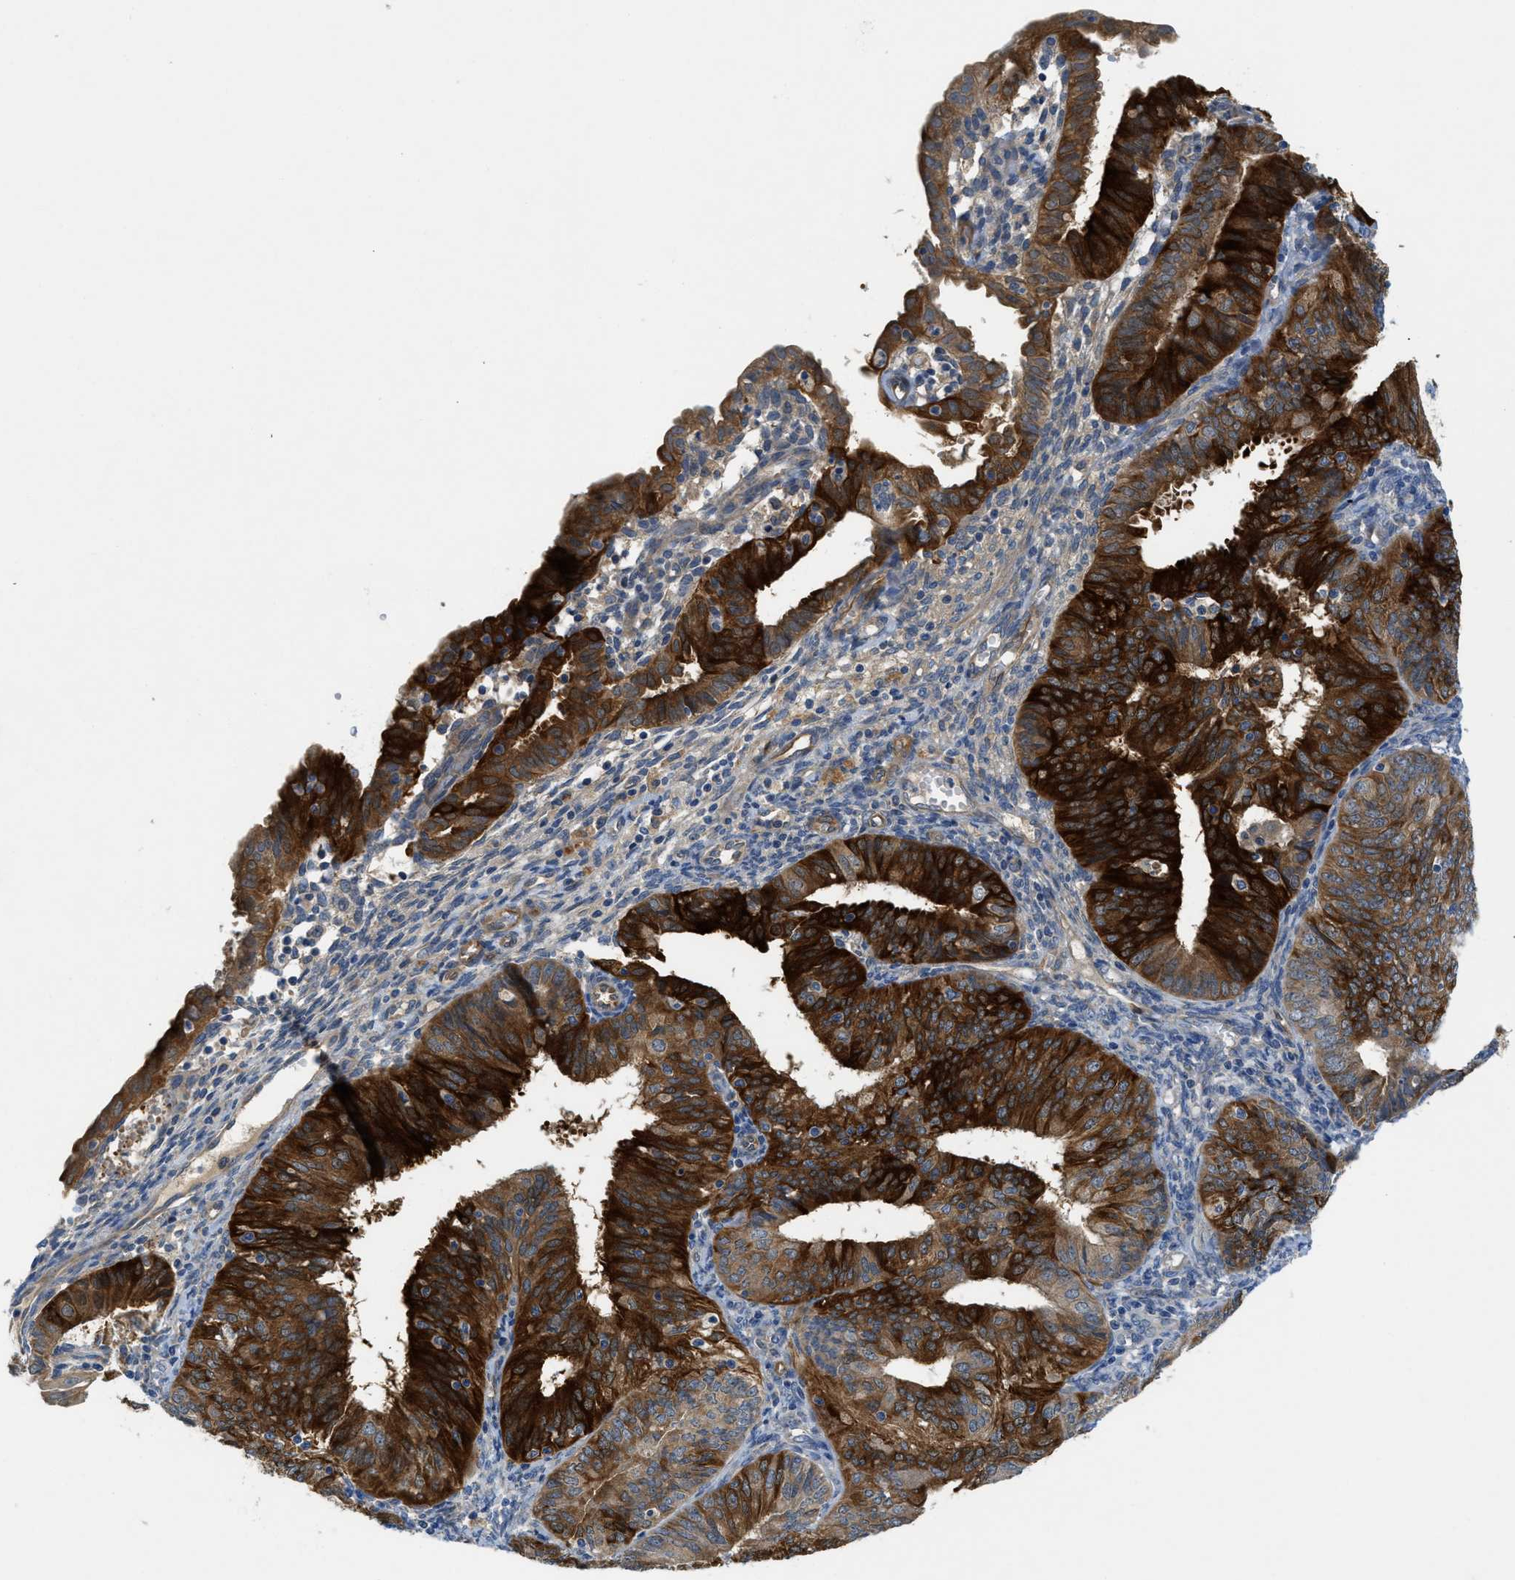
{"staining": {"intensity": "strong", "quantity": ">75%", "location": "cytoplasmic/membranous"}, "tissue": "endometrial cancer", "cell_type": "Tumor cells", "image_type": "cancer", "snomed": [{"axis": "morphology", "description": "Adenocarcinoma, NOS"}, {"axis": "topography", "description": "Endometrium"}], "caption": "Immunohistochemical staining of endometrial cancer (adenocarcinoma) shows strong cytoplasmic/membranous protein expression in about >75% of tumor cells. (DAB (3,3'-diaminobenzidine) IHC, brown staining for protein, blue staining for nuclei).", "gene": "RIPK2", "patient": {"sex": "female", "age": 58}}